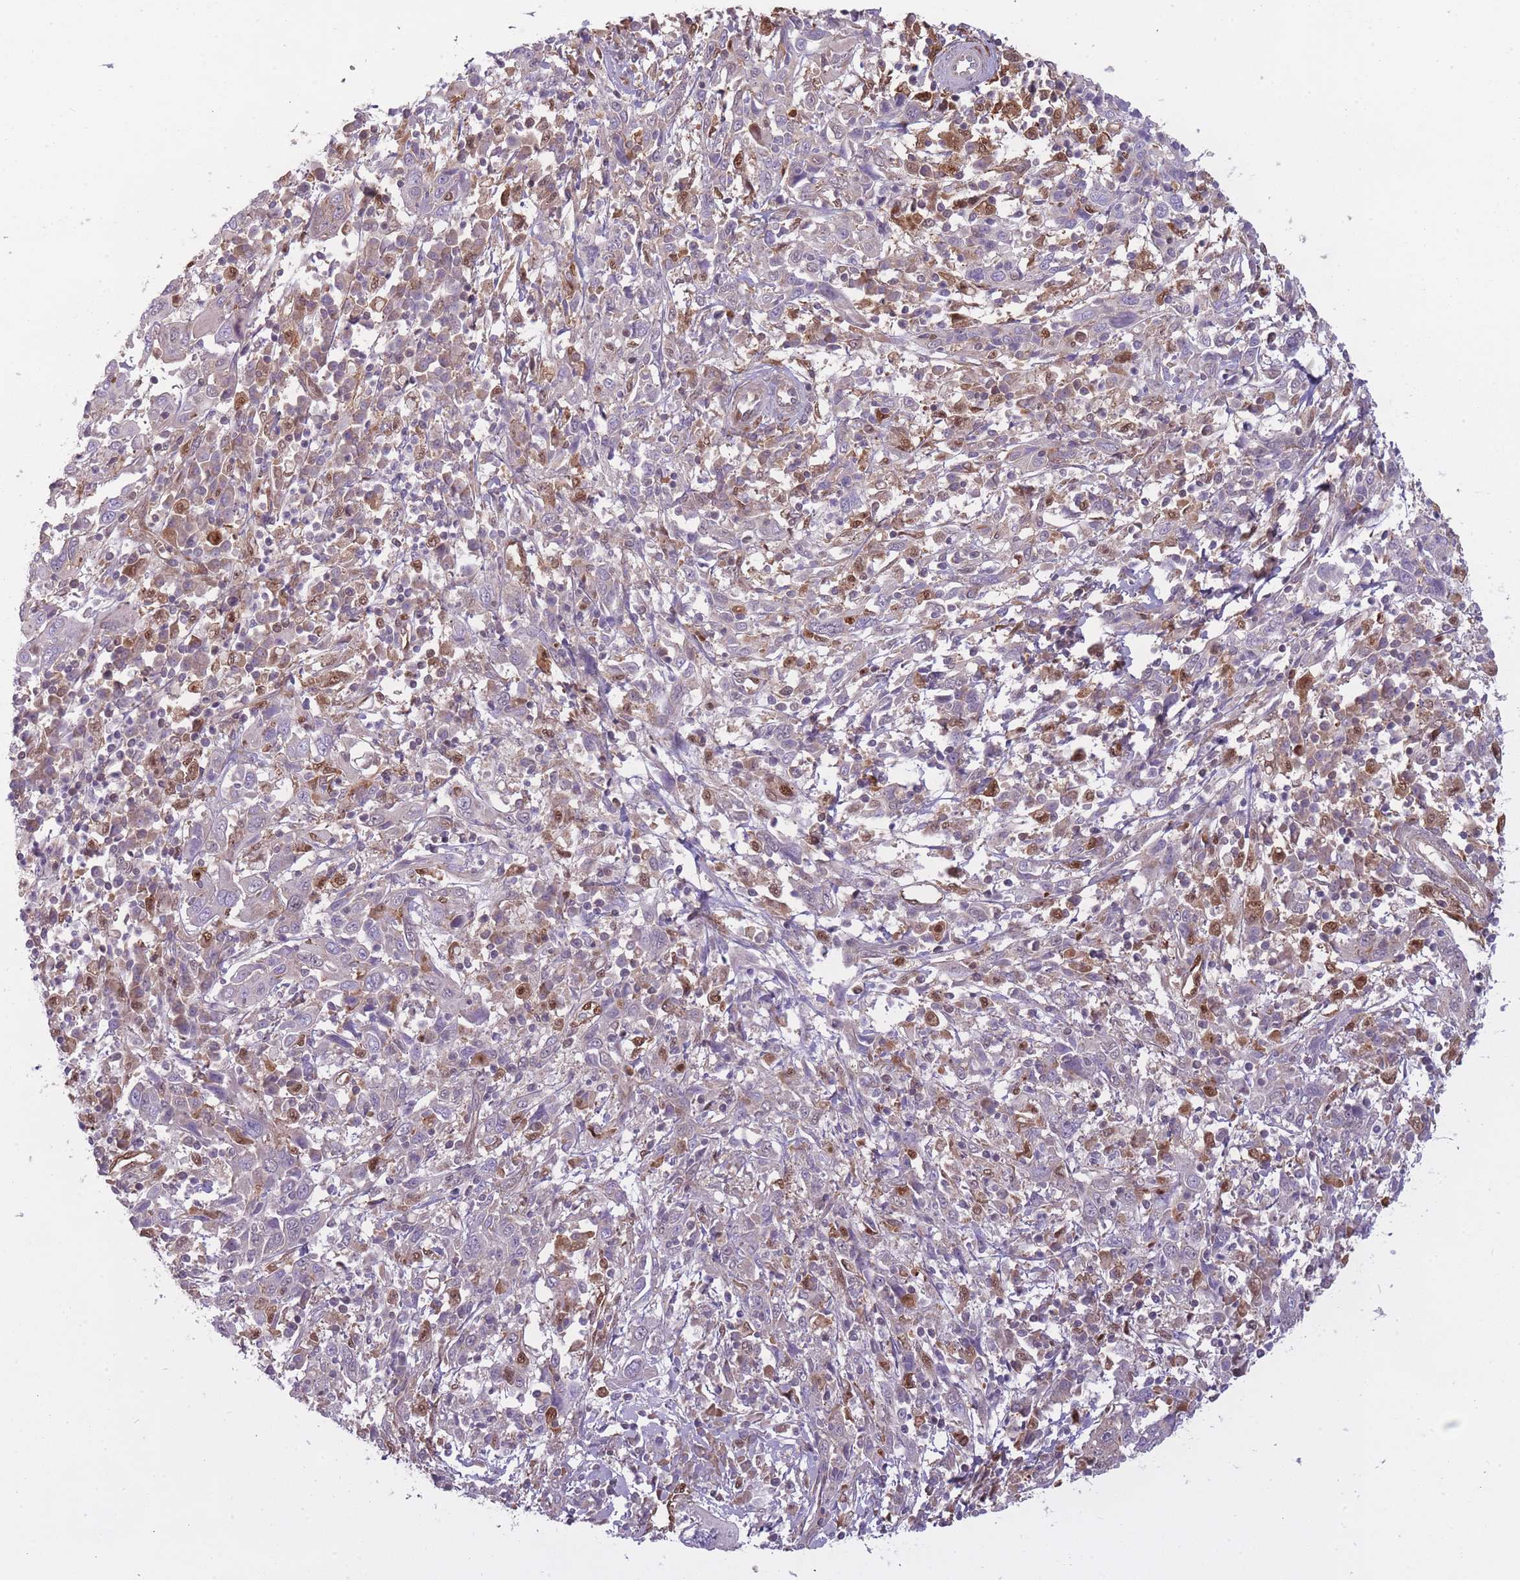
{"staining": {"intensity": "negative", "quantity": "none", "location": "none"}, "tissue": "cervical cancer", "cell_type": "Tumor cells", "image_type": "cancer", "snomed": [{"axis": "morphology", "description": "Squamous cell carcinoma, NOS"}, {"axis": "topography", "description": "Cervix"}], "caption": "Immunohistochemistry of human cervical cancer (squamous cell carcinoma) displays no positivity in tumor cells.", "gene": "LGALS9", "patient": {"sex": "female", "age": 46}}